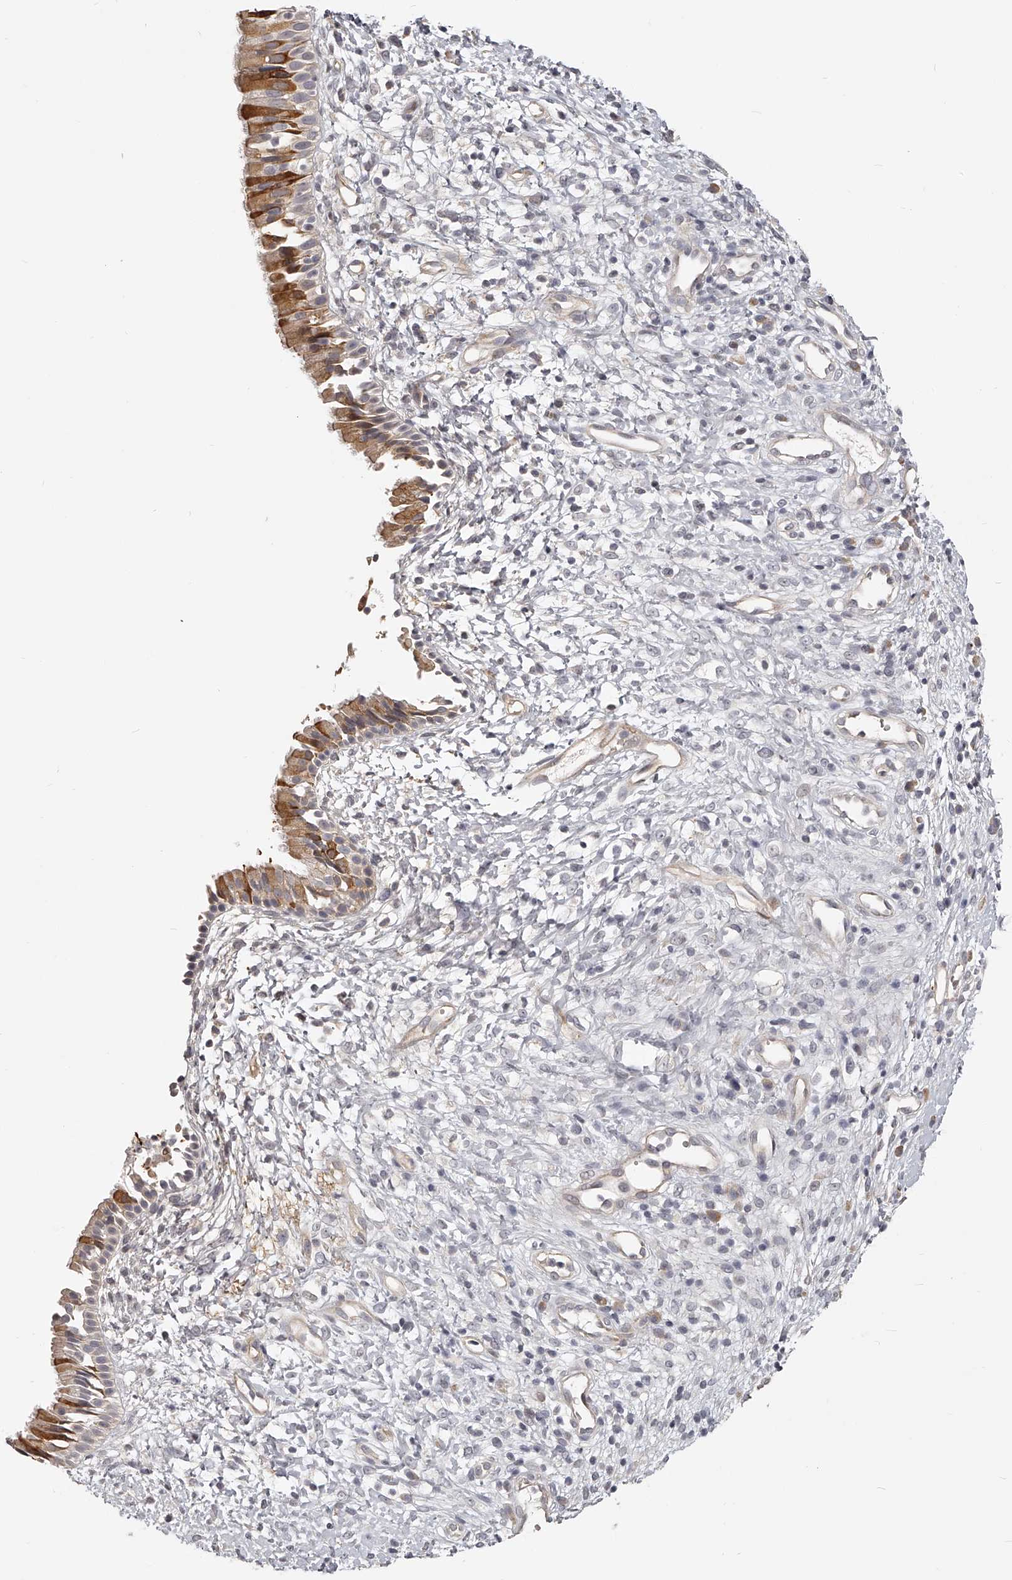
{"staining": {"intensity": "strong", "quantity": "<25%", "location": "cytoplasmic/membranous"}, "tissue": "nasopharynx", "cell_type": "Respiratory epithelial cells", "image_type": "normal", "snomed": [{"axis": "morphology", "description": "Normal tissue, NOS"}, {"axis": "topography", "description": "Nasopharynx"}], "caption": "Protein positivity by IHC reveals strong cytoplasmic/membranous positivity in approximately <25% of respiratory epithelial cells in normal nasopharynx. (DAB IHC with brightfield microscopy, high magnification).", "gene": "ZNF582", "patient": {"sex": "male", "age": 22}}